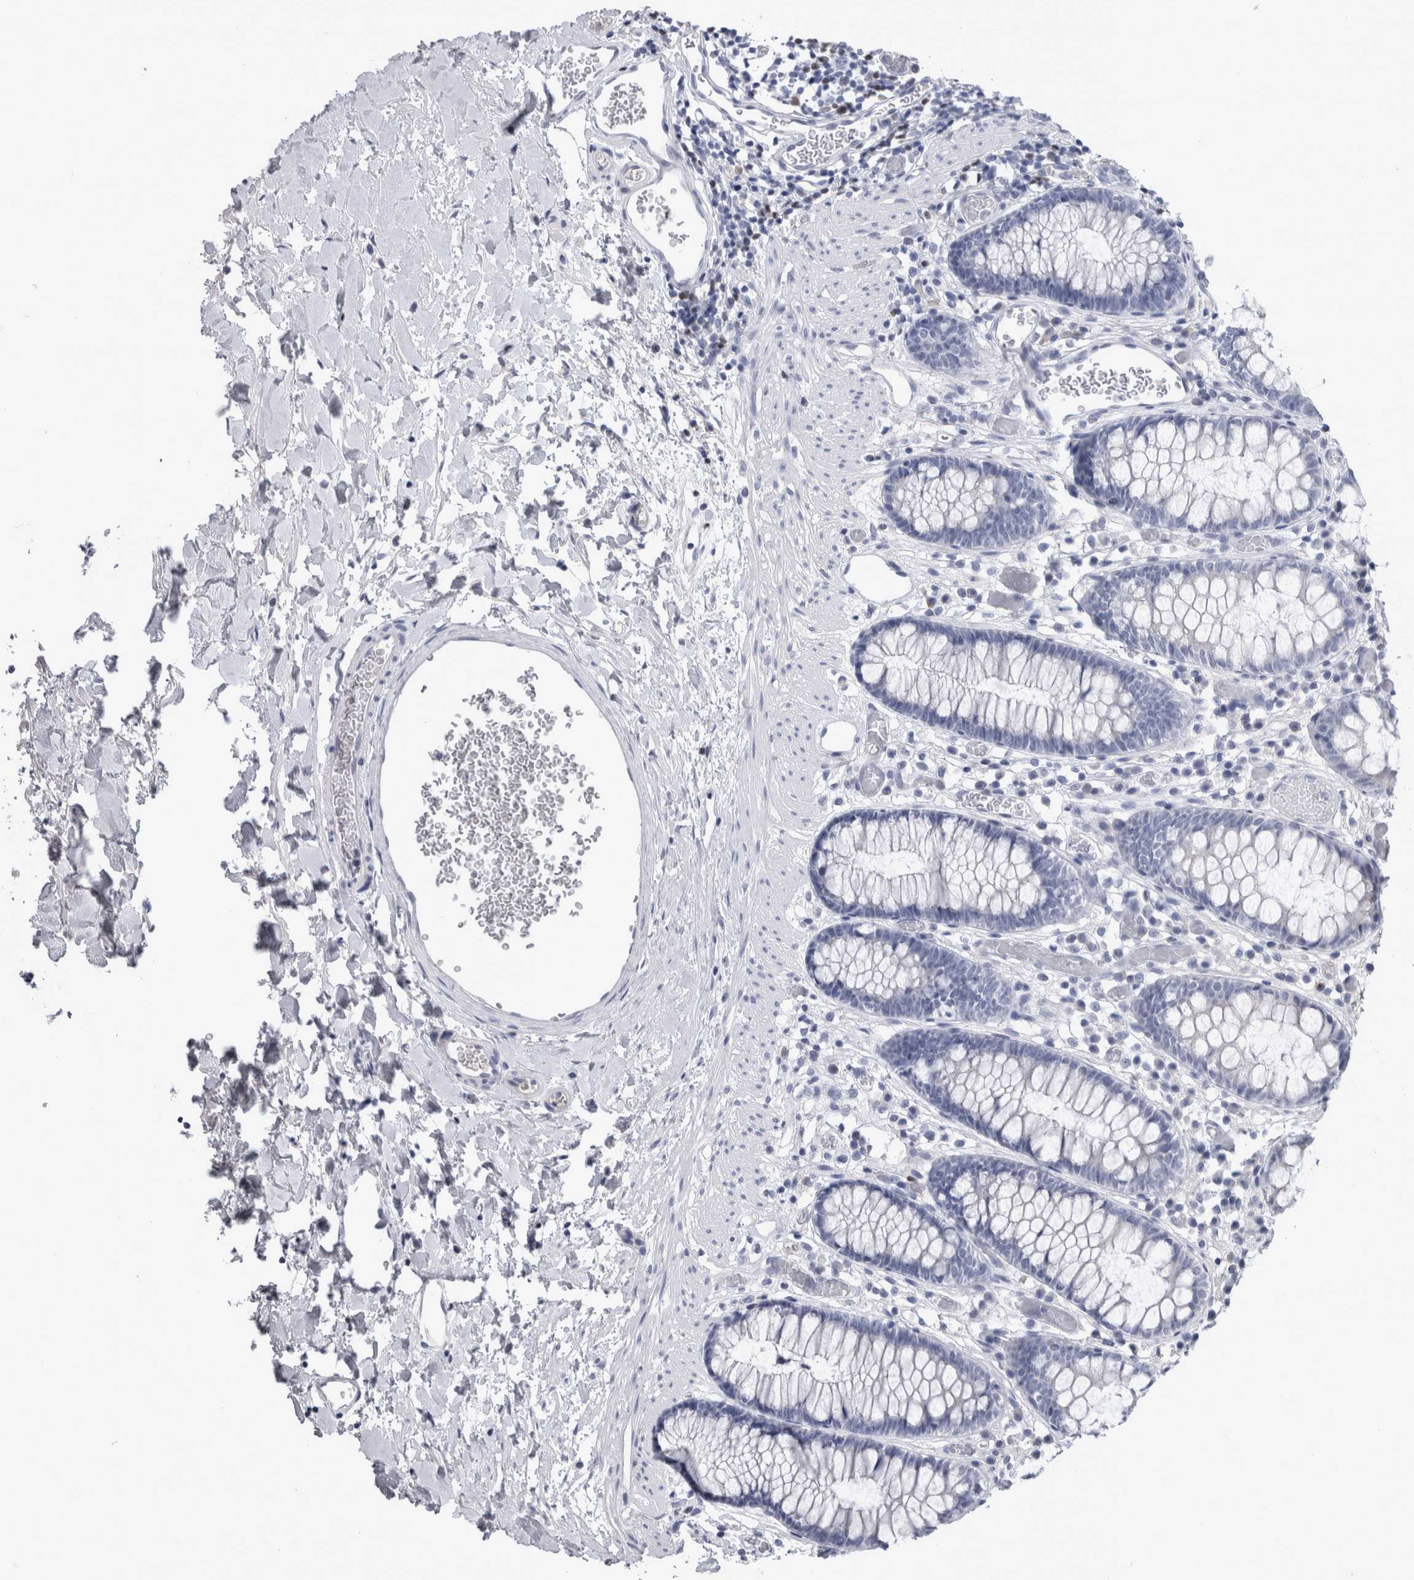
{"staining": {"intensity": "negative", "quantity": "none", "location": "none"}, "tissue": "colon", "cell_type": "Endothelial cells", "image_type": "normal", "snomed": [{"axis": "morphology", "description": "Normal tissue, NOS"}, {"axis": "topography", "description": "Colon"}], "caption": "Immunohistochemistry histopathology image of normal colon stained for a protein (brown), which reveals no staining in endothelial cells.", "gene": "PAX5", "patient": {"sex": "male", "age": 14}}